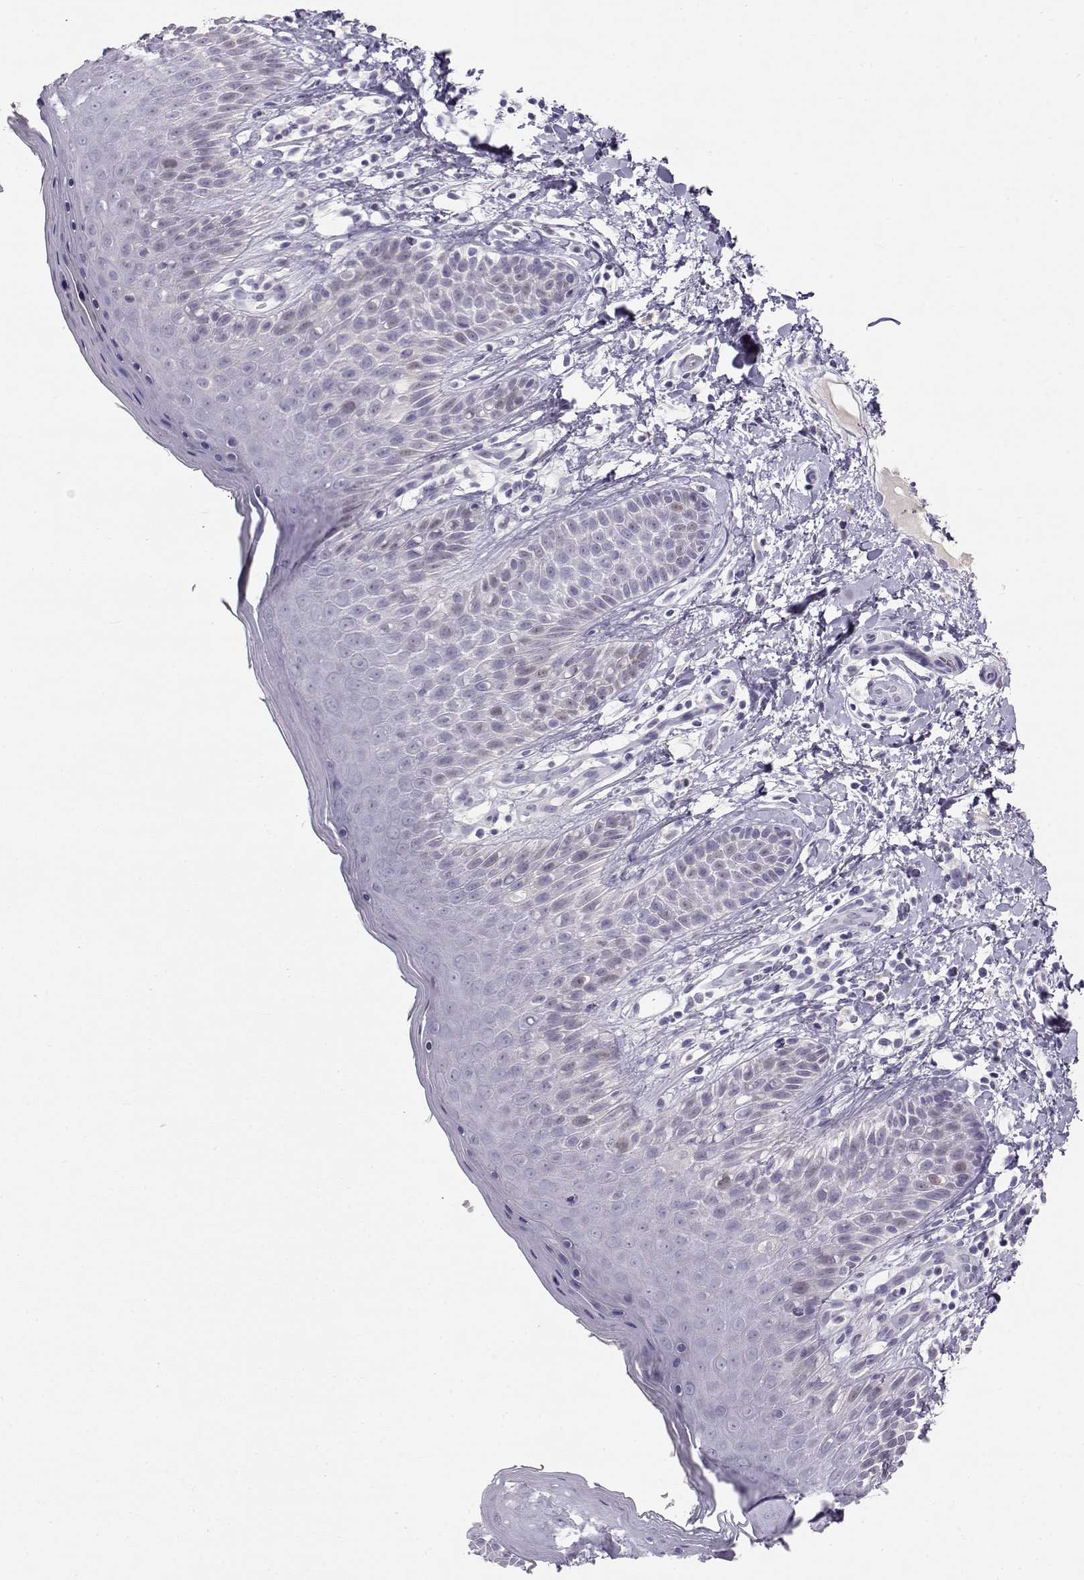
{"staining": {"intensity": "weak", "quantity": "<25%", "location": "nuclear"}, "tissue": "skin", "cell_type": "Epidermal cells", "image_type": "normal", "snomed": [{"axis": "morphology", "description": "Normal tissue, NOS"}, {"axis": "topography", "description": "Anal"}], "caption": "Immunohistochemistry image of benign human skin stained for a protein (brown), which reveals no expression in epidermal cells.", "gene": "OPN5", "patient": {"sex": "male", "age": 36}}